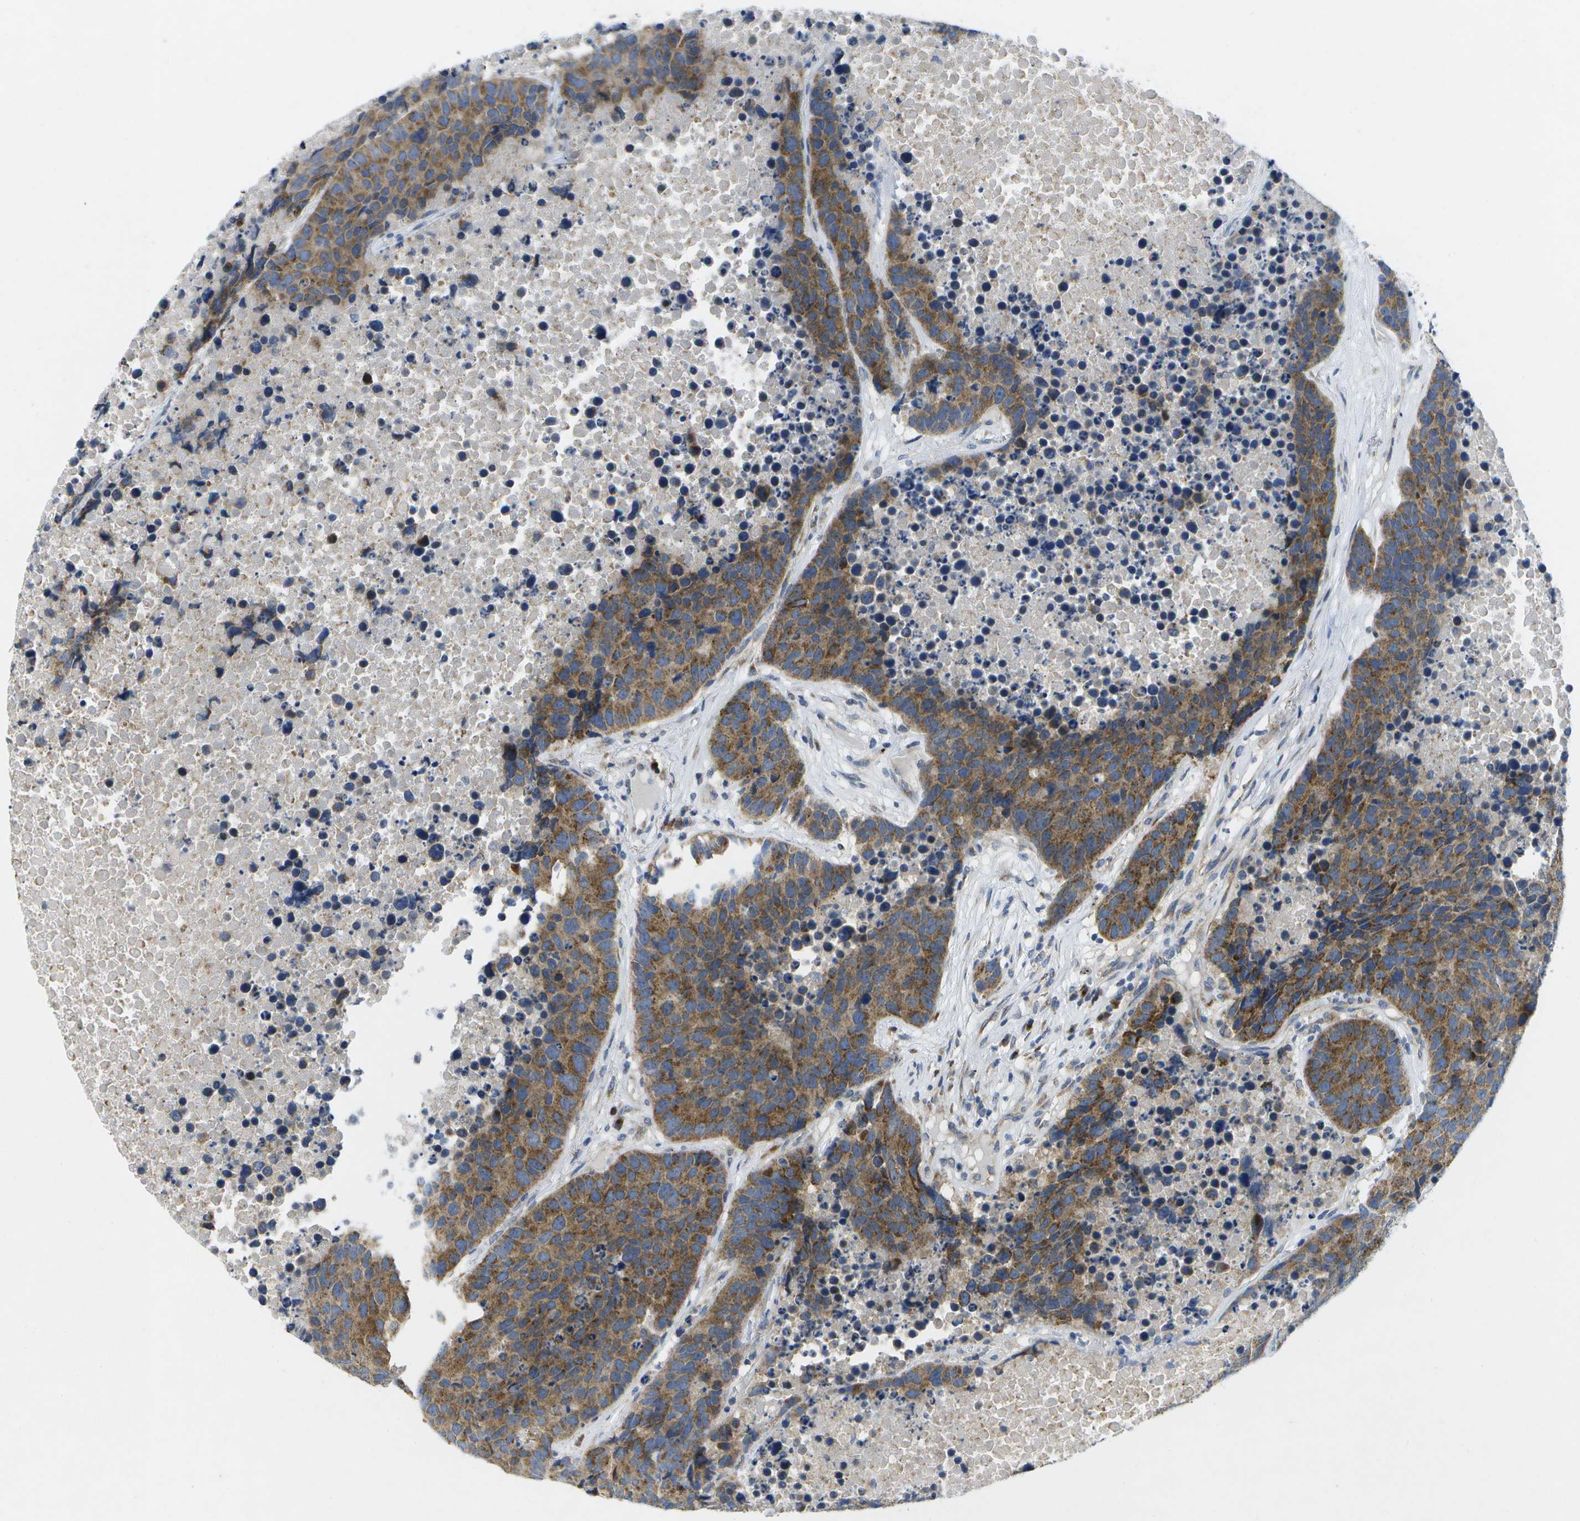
{"staining": {"intensity": "moderate", "quantity": ">75%", "location": "cytoplasmic/membranous"}, "tissue": "carcinoid", "cell_type": "Tumor cells", "image_type": "cancer", "snomed": [{"axis": "morphology", "description": "Carcinoid, malignant, NOS"}, {"axis": "topography", "description": "Lung"}], "caption": "Approximately >75% of tumor cells in malignant carcinoid exhibit moderate cytoplasmic/membranous protein positivity as visualized by brown immunohistochemical staining.", "gene": "KDELR1", "patient": {"sex": "male", "age": 60}}